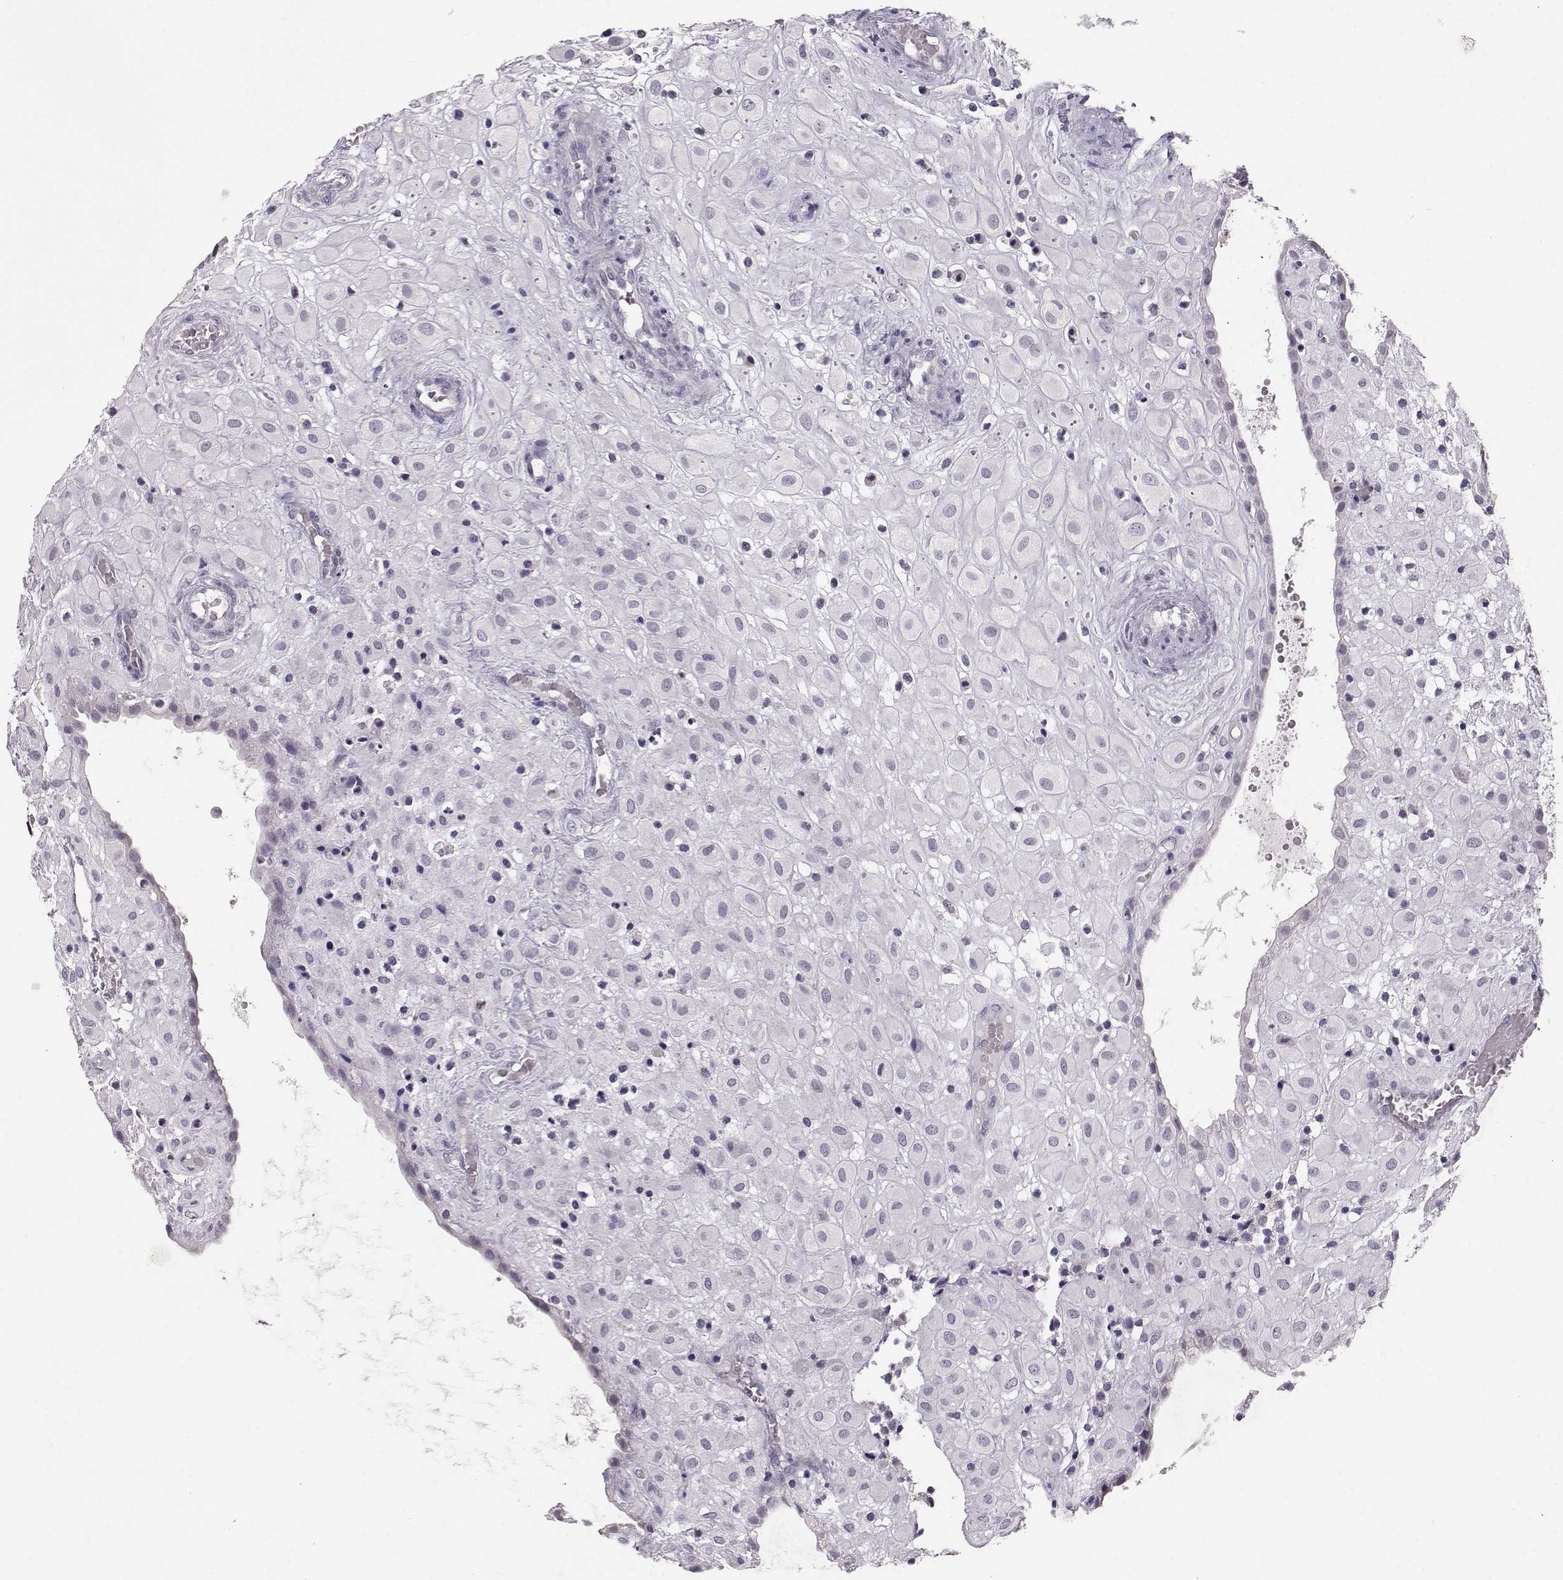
{"staining": {"intensity": "negative", "quantity": "none", "location": "none"}, "tissue": "placenta", "cell_type": "Decidual cells", "image_type": "normal", "snomed": [{"axis": "morphology", "description": "Normal tissue, NOS"}, {"axis": "topography", "description": "Placenta"}], "caption": "IHC of unremarkable human placenta exhibits no positivity in decidual cells.", "gene": "POU1F1", "patient": {"sex": "female", "age": 24}}